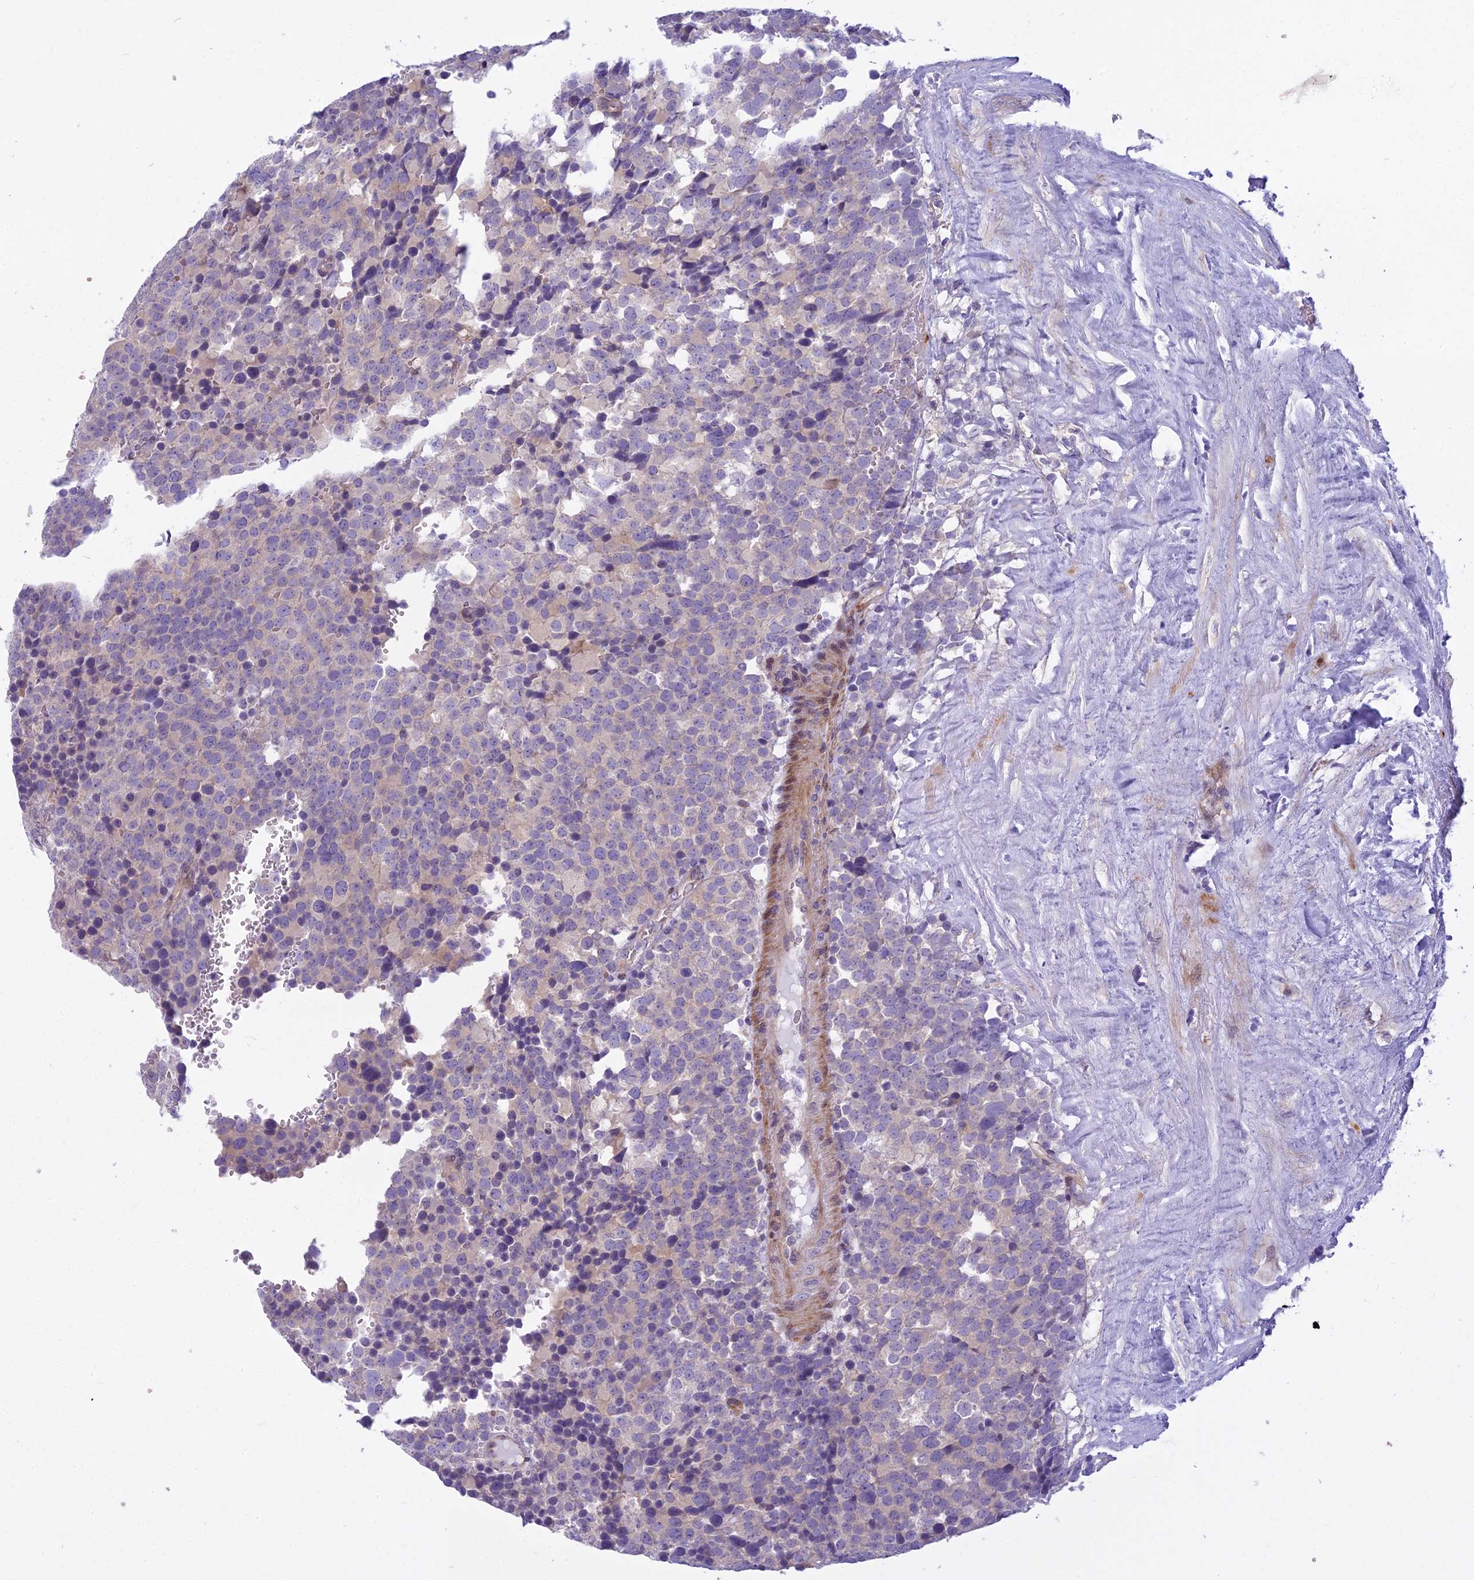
{"staining": {"intensity": "weak", "quantity": "<25%", "location": "cytoplasmic/membranous"}, "tissue": "testis cancer", "cell_type": "Tumor cells", "image_type": "cancer", "snomed": [{"axis": "morphology", "description": "Seminoma, NOS"}, {"axis": "topography", "description": "Testis"}], "caption": "An image of testis cancer stained for a protein reveals no brown staining in tumor cells.", "gene": "PCDHB14", "patient": {"sex": "male", "age": 71}}